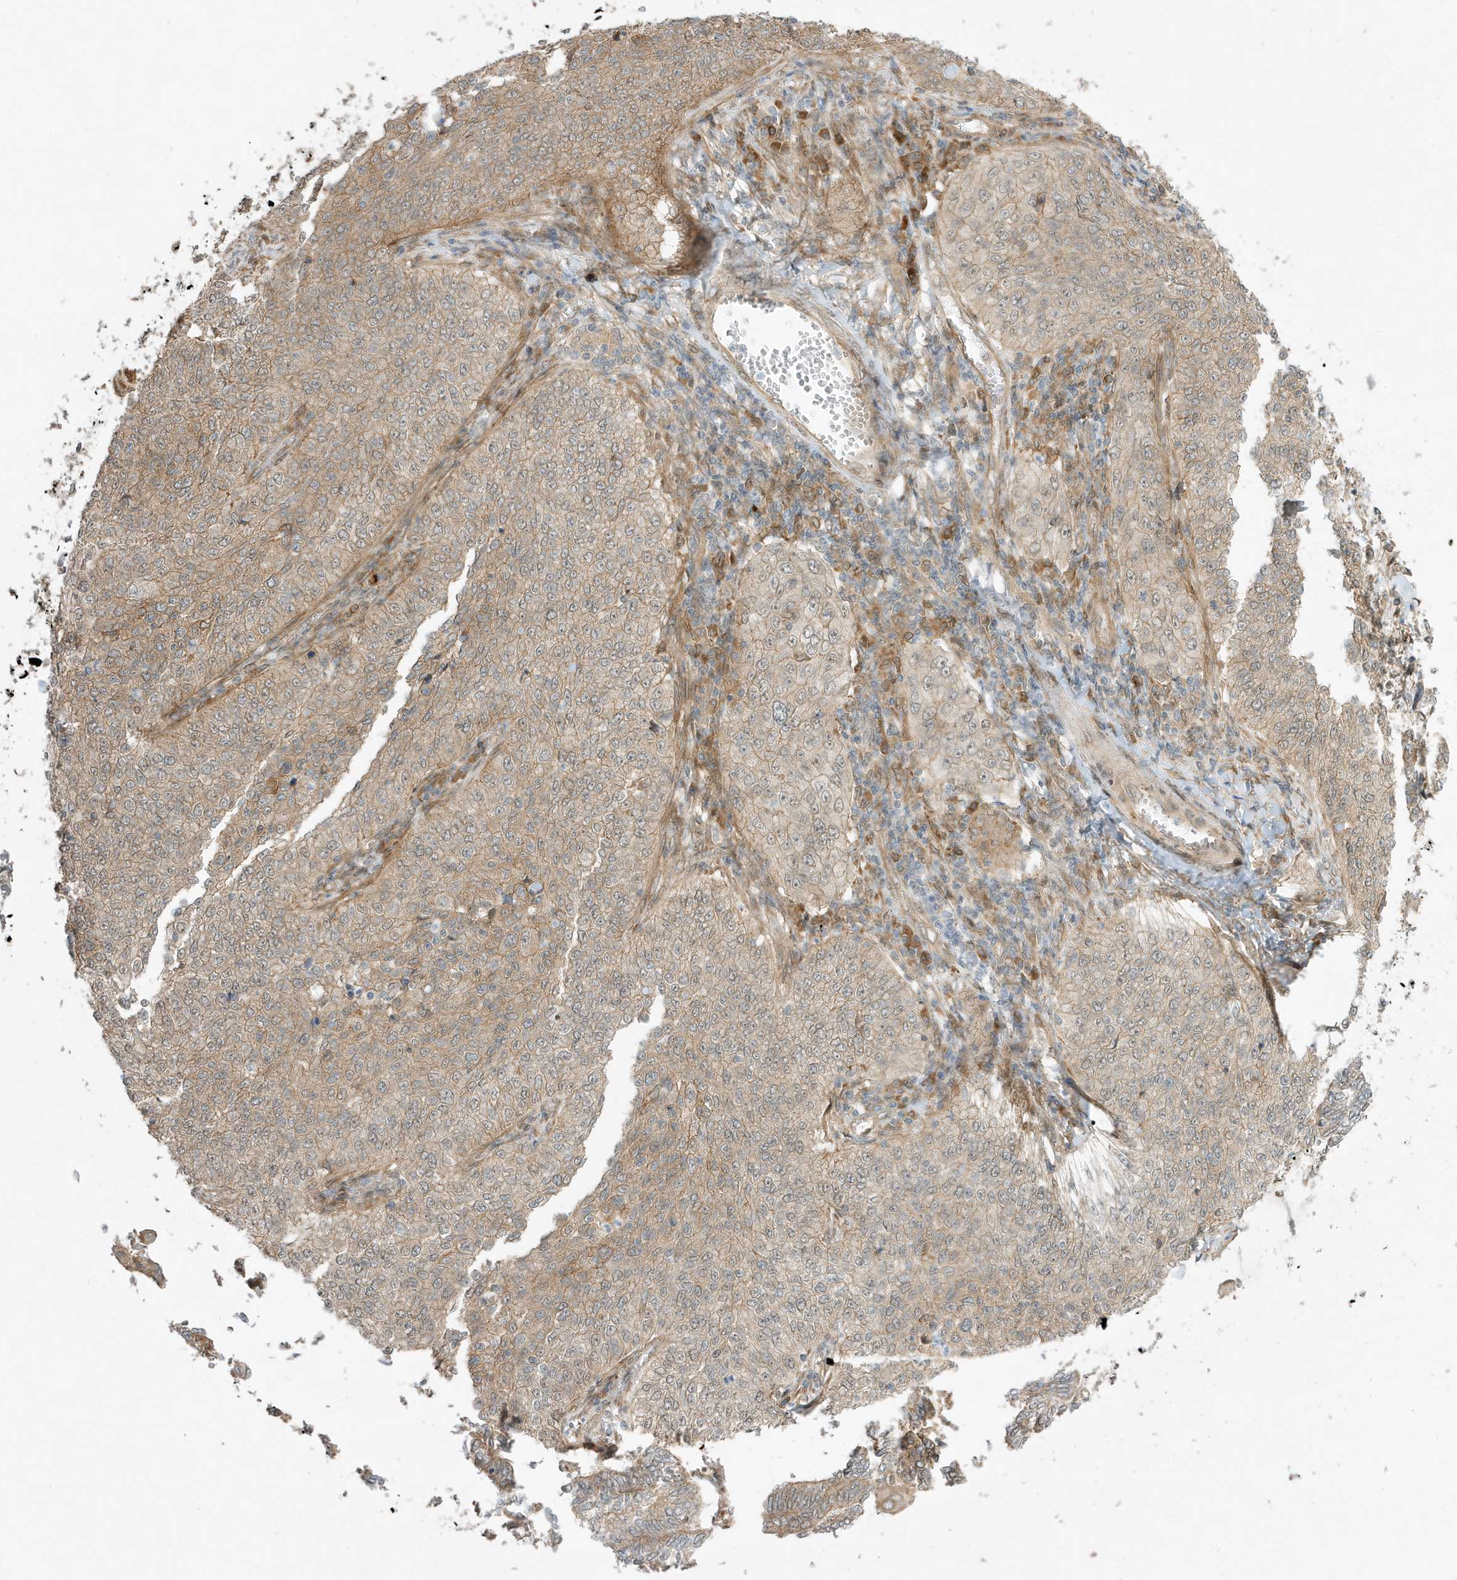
{"staining": {"intensity": "weak", "quantity": ">75%", "location": "cytoplasmic/membranous"}, "tissue": "cervical cancer", "cell_type": "Tumor cells", "image_type": "cancer", "snomed": [{"axis": "morphology", "description": "Squamous cell carcinoma, NOS"}, {"axis": "topography", "description": "Cervix"}], "caption": "Protein expression analysis of squamous cell carcinoma (cervical) demonstrates weak cytoplasmic/membranous expression in approximately >75% of tumor cells.", "gene": "SCARF2", "patient": {"sex": "female", "age": 35}}